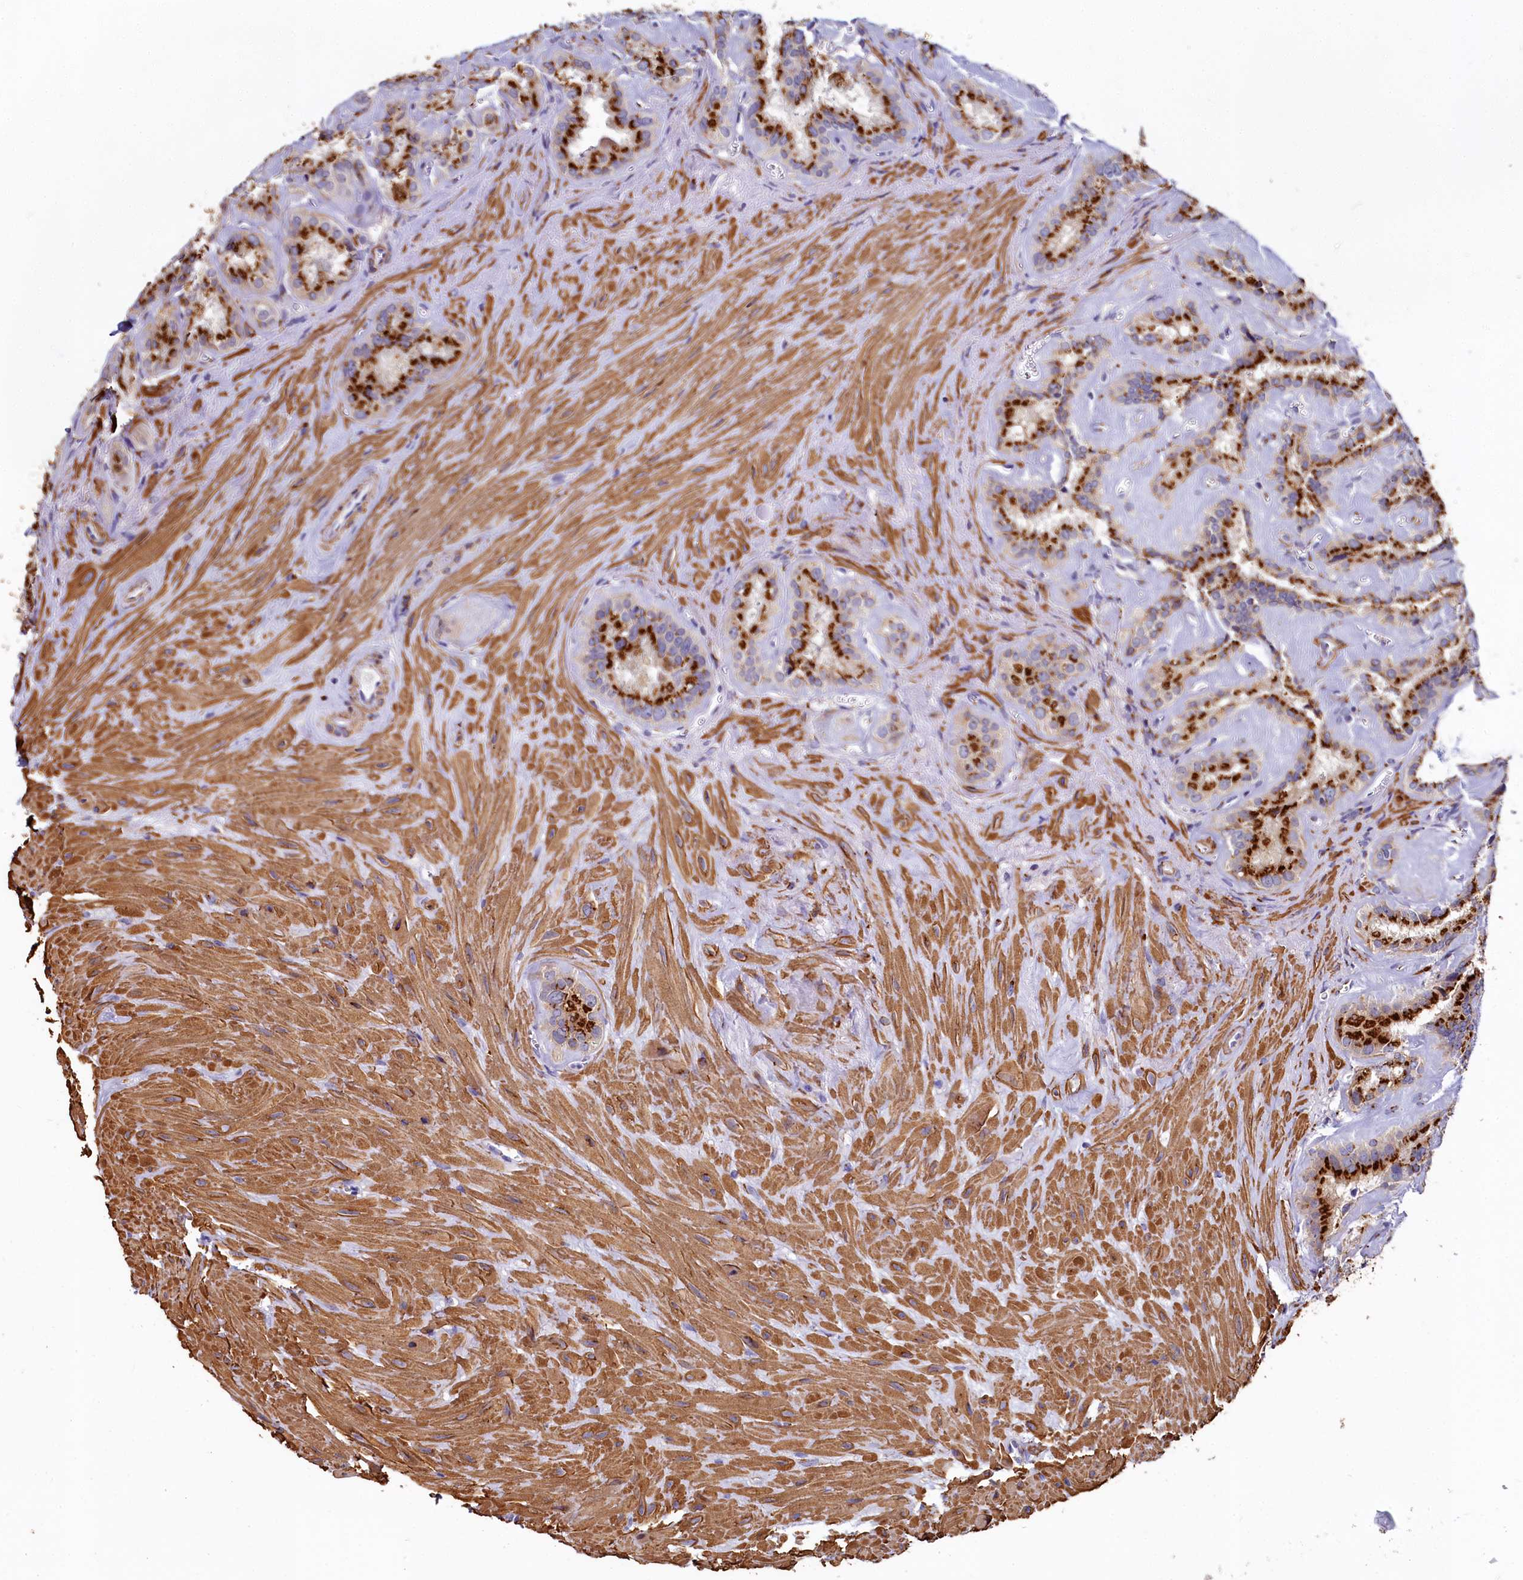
{"staining": {"intensity": "strong", "quantity": ">75%", "location": "cytoplasmic/membranous"}, "tissue": "seminal vesicle", "cell_type": "Glandular cells", "image_type": "normal", "snomed": [{"axis": "morphology", "description": "Normal tissue, NOS"}, {"axis": "topography", "description": "Prostate"}, {"axis": "topography", "description": "Seminal veicle"}], "caption": "Immunohistochemical staining of benign seminal vesicle shows high levels of strong cytoplasmic/membranous positivity in approximately >75% of glandular cells.", "gene": "BET1L", "patient": {"sex": "male", "age": 59}}